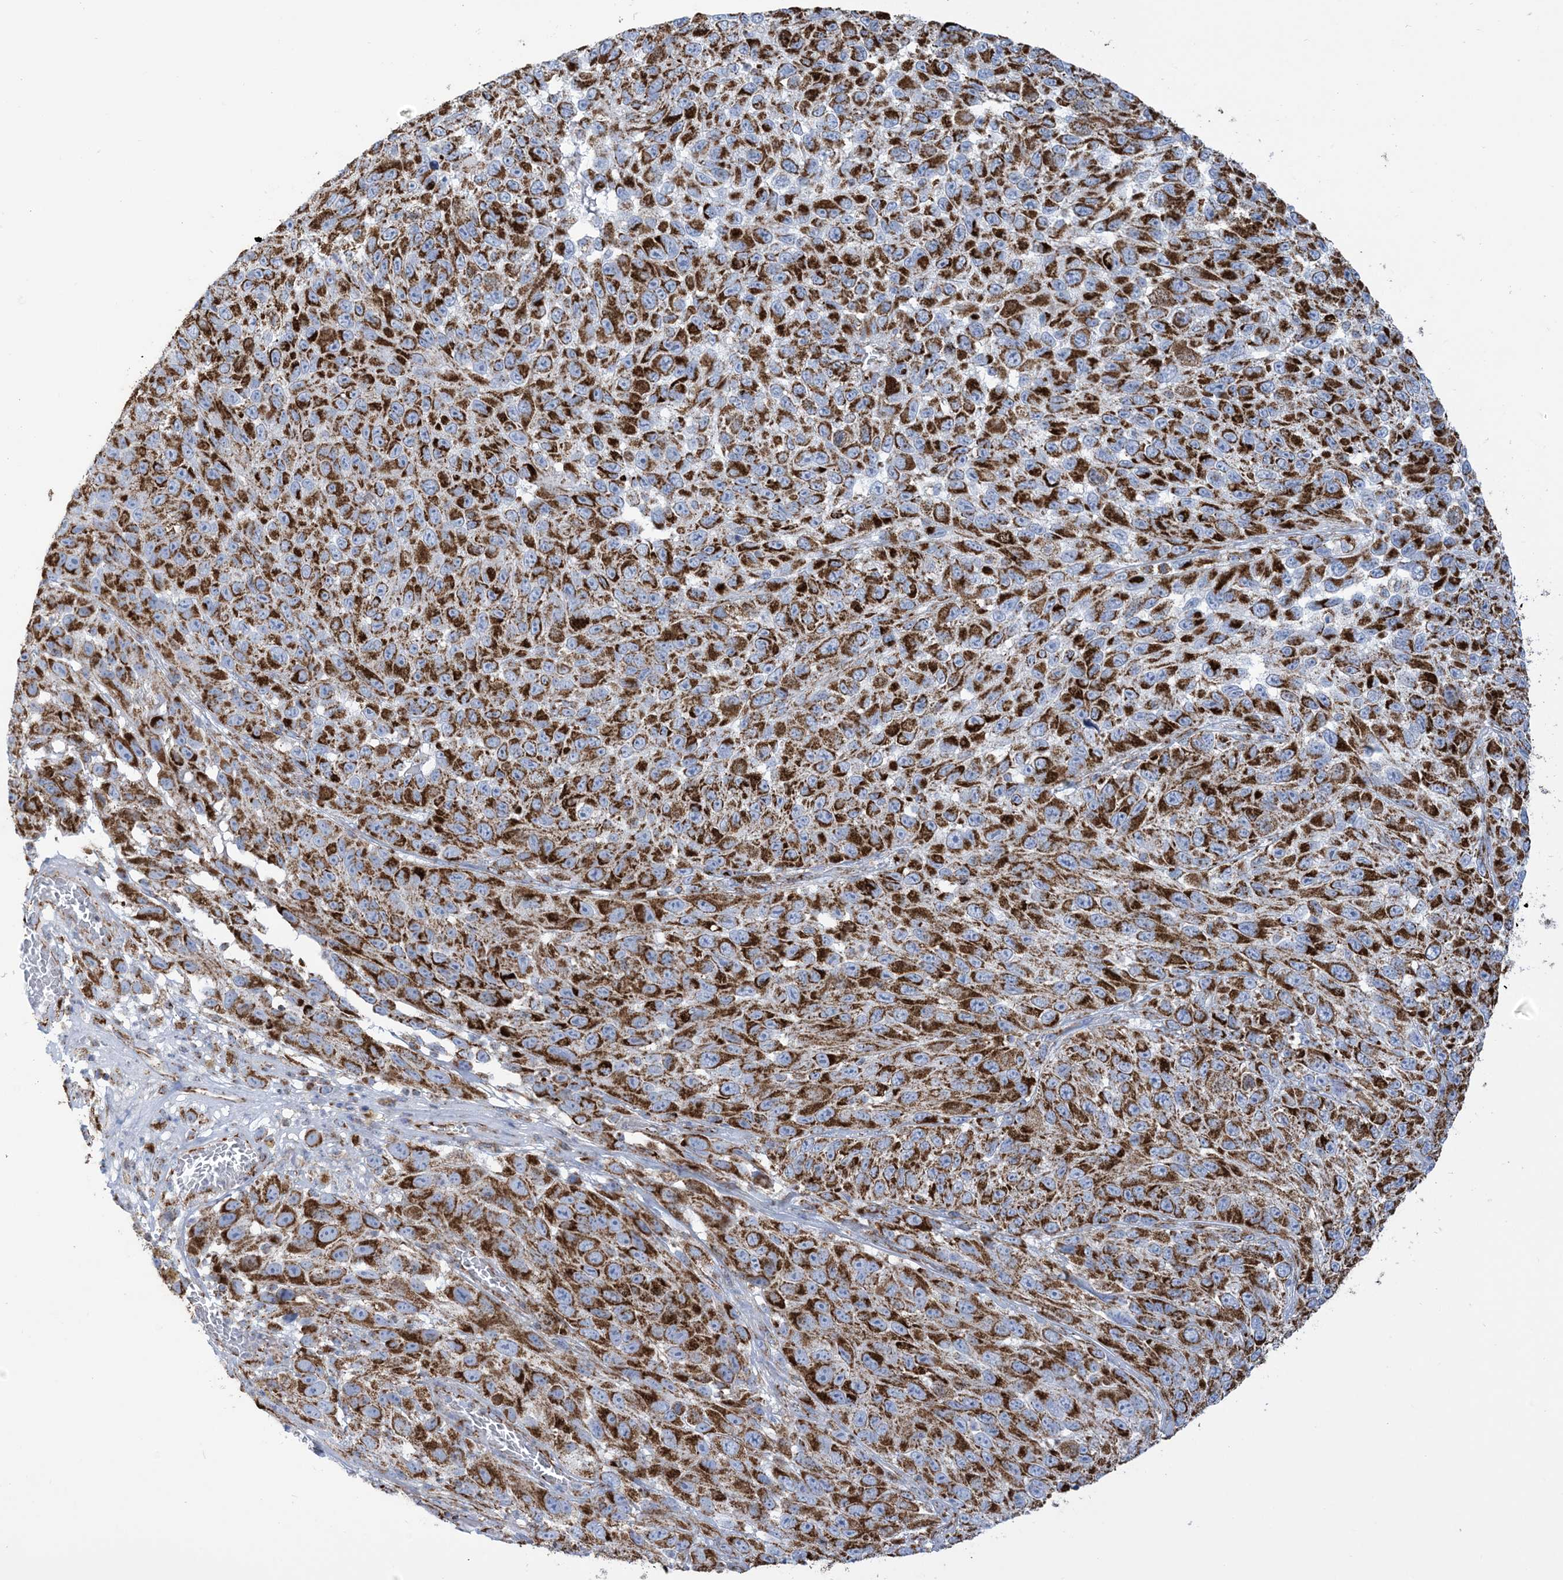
{"staining": {"intensity": "strong", "quantity": ">75%", "location": "cytoplasmic/membranous"}, "tissue": "melanoma", "cell_type": "Tumor cells", "image_type": "cancer", "snomed": [{"axis": "morphology", "description": "Malignant melanoma, NOS"}, {"axis": "topography", "description": "Skin"}], "caption": "Immunohistochemical staining of human malignant melanoma displays high levels of strong cytoplasmic/membranous protein positivity in about >75% of tumor cells.", "gene": "SAMM50", "patient": {"sex": "female", "age": 96}}